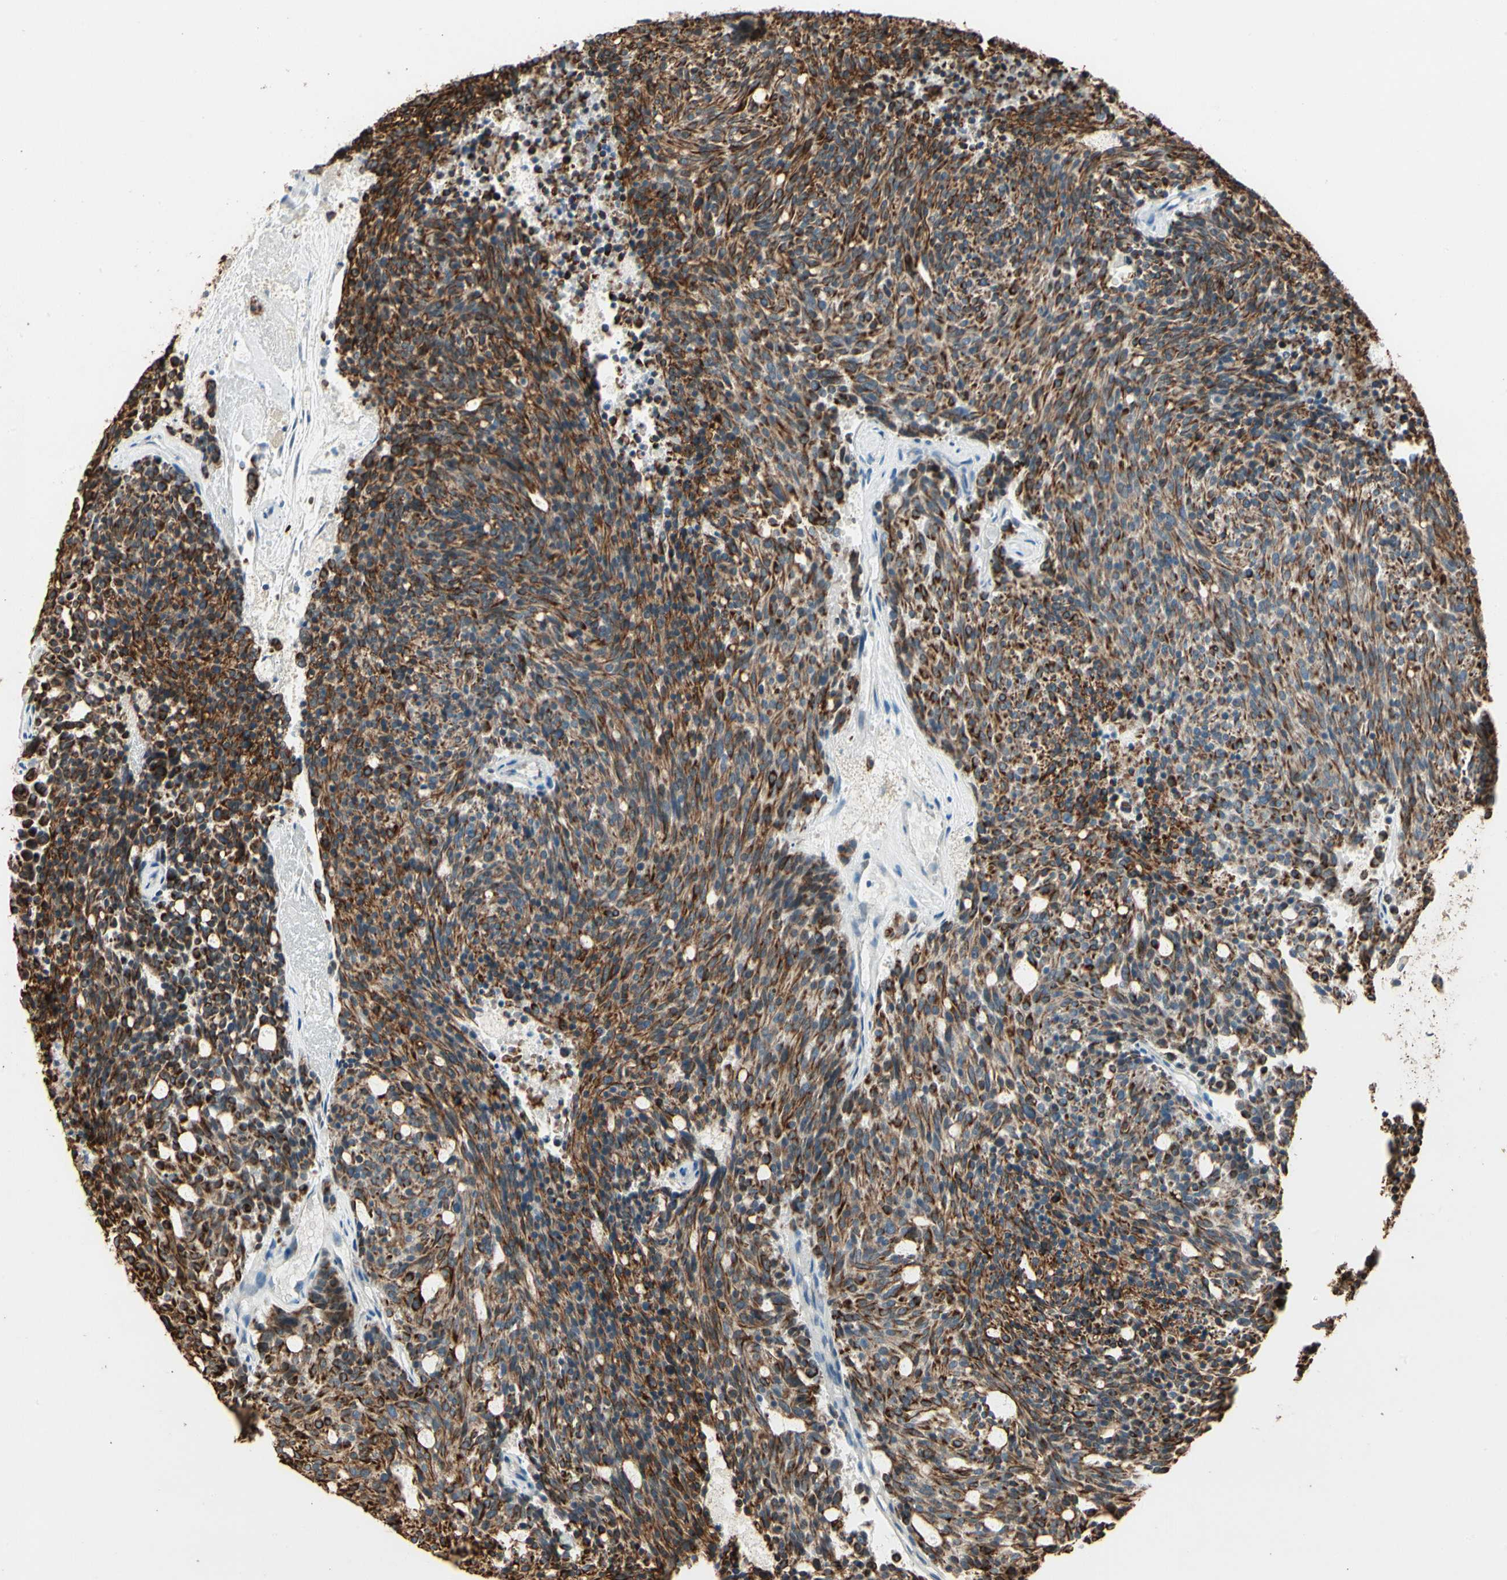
{"staining": {"intensity": "strong", "quantity": ">75%", "location": "cytoplasmic/membranous"}, "tissue": "carcinoid", "cell_type": "Tumor cells", "image_type": "cancer", "snomed": [{"axis": "morphology", "description": "Carcinoid, malignant, NOS"}, {"axis": "topography", "description": "Pancreas"}], "caption": "This image displays carcinoid stained with IHC to label a protein in brown. The cytoplasmic/membranous of tumor cells show strong positivity for the protein. Nuclei are counter-stained blue.", "gene": "SKIL", "patient": {"sex": "female", "age": 54}}